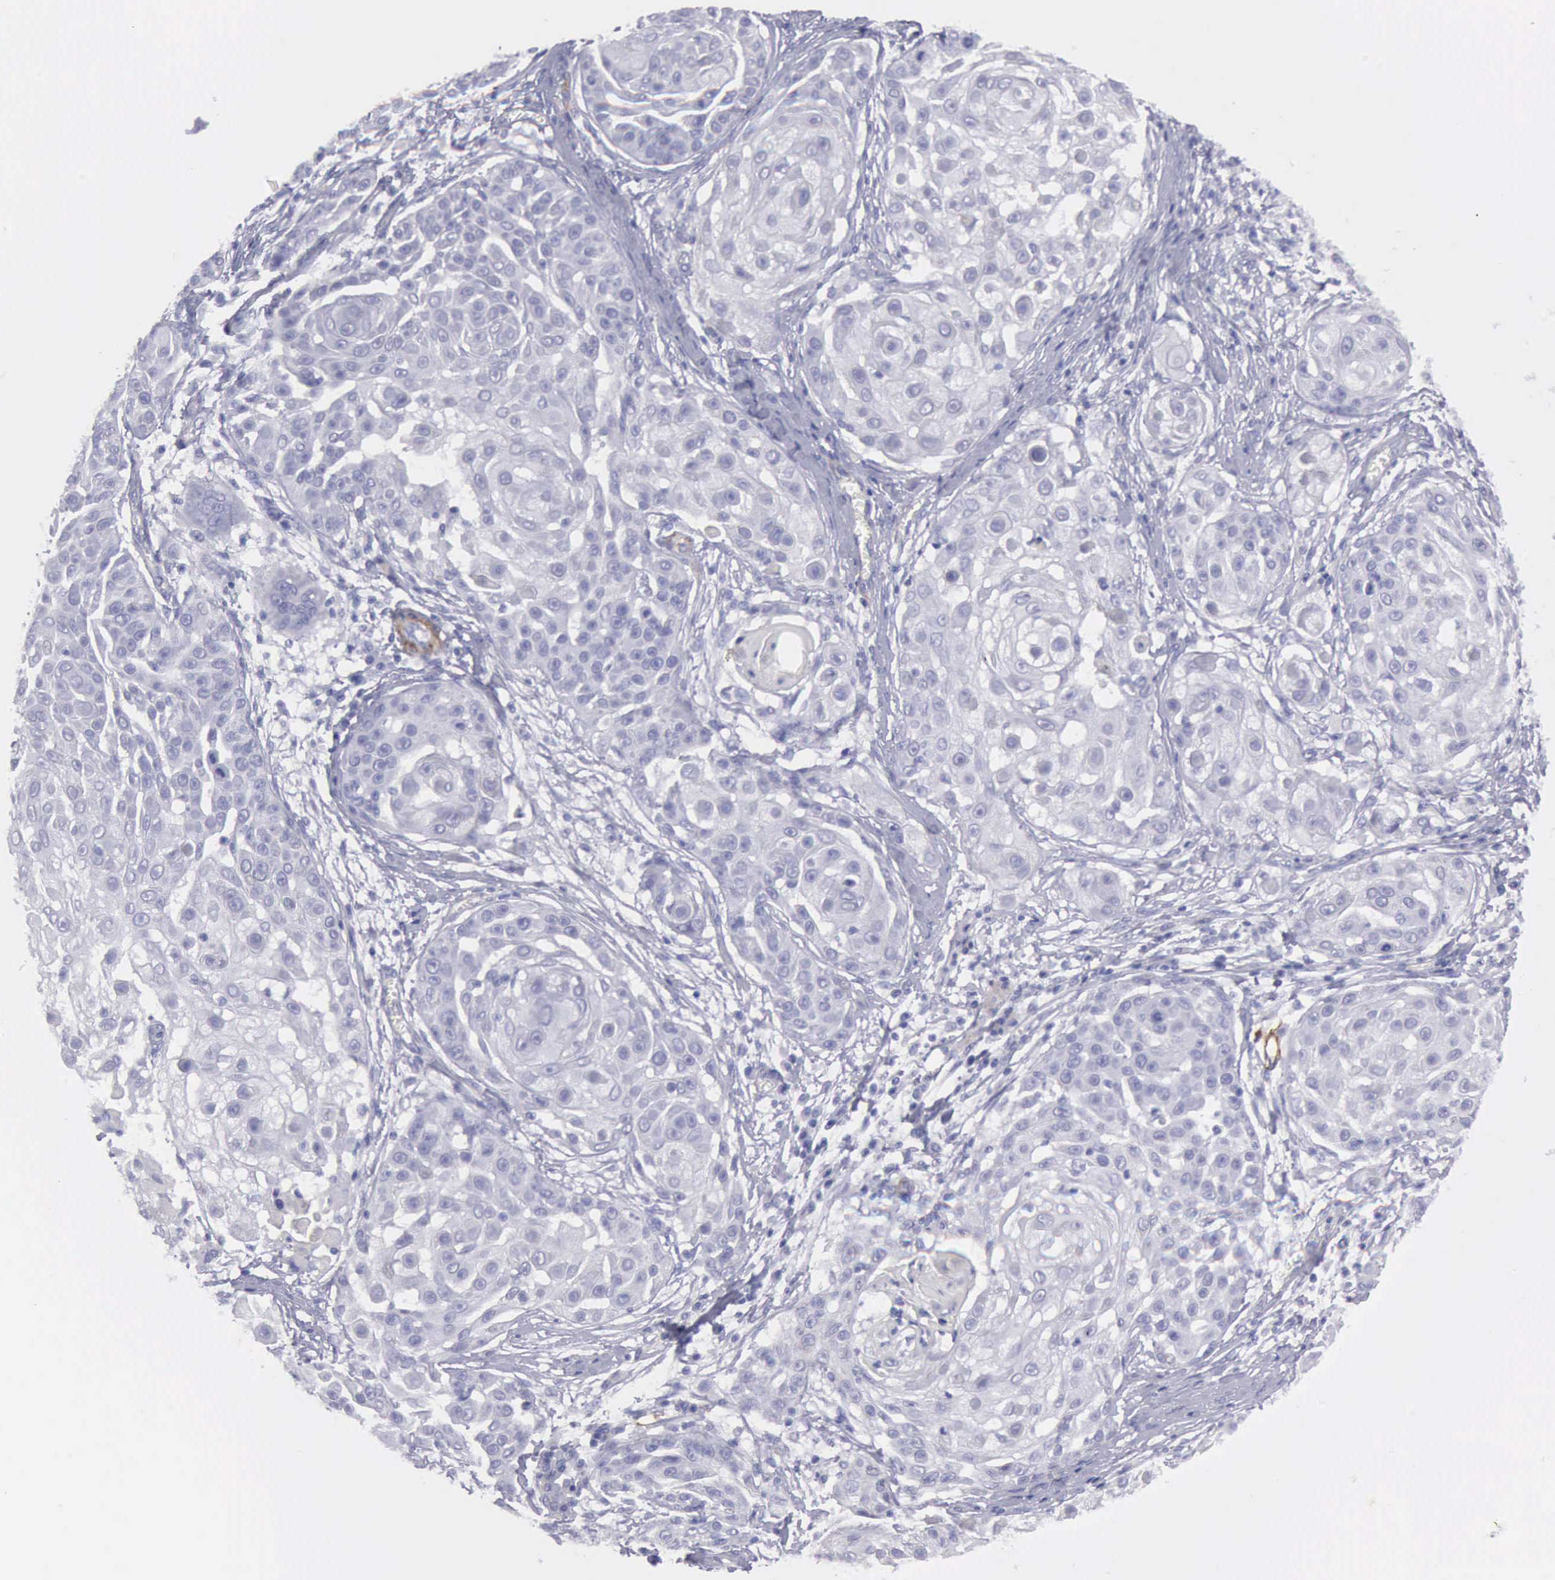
{"staining": {"intensity": "negative", "quantity": "none", "location": "none"}, "tissue": "skin cancer", "cell_type": "Tumor cells", "image_type": "cancer", "snomed": [{"axis": "morphology", "description": "Squamous cell carcinoma, NOS"}, {"axis": "topography", "description": "Skin"}], "caption": "Tumor cells are negative for brown protein staining in skin cancer.", "gene": "AOC3", "patient": {"sex": "female", "age": 57}}